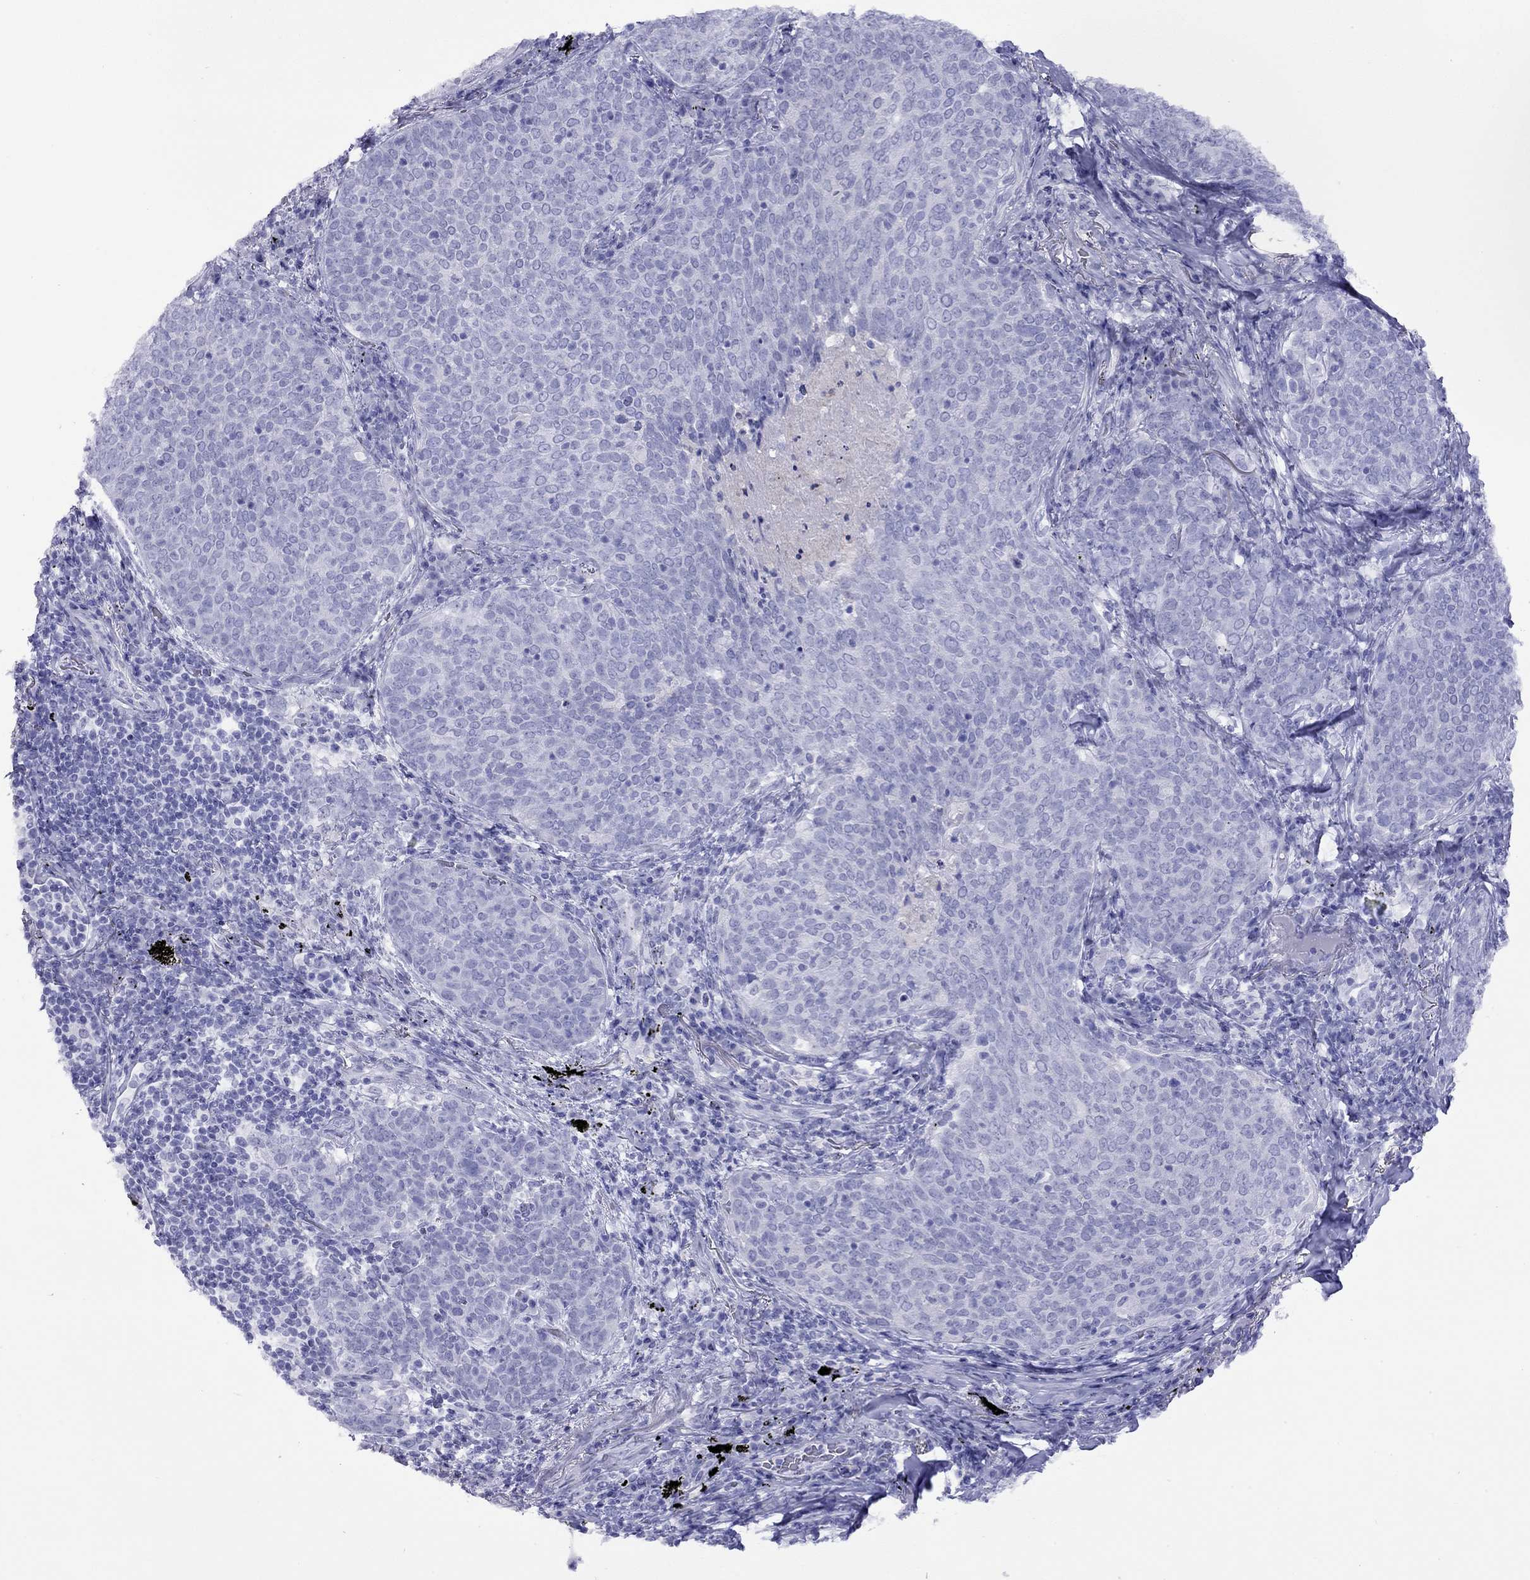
{"staining": {"intensity": "negative", "quantity": "none", "location": "none"}, "tissue": "lung cancer", "cell_type": "Tumor cells", "image_type": "cancer", "snomed": [{"axis": "morphology", "description": "Squamous cell carcinoma, NOS"}, {"axis": "topography", "description": "Lung"}], "caption": "IHC histopathology image of neoplastic tissue: human lung squamous cell carcinoma stained with DAB shows no significant protein staining in tumor cells.", "gene": "SLC30A8", "patient": {"sex": "male", "age": 82}}